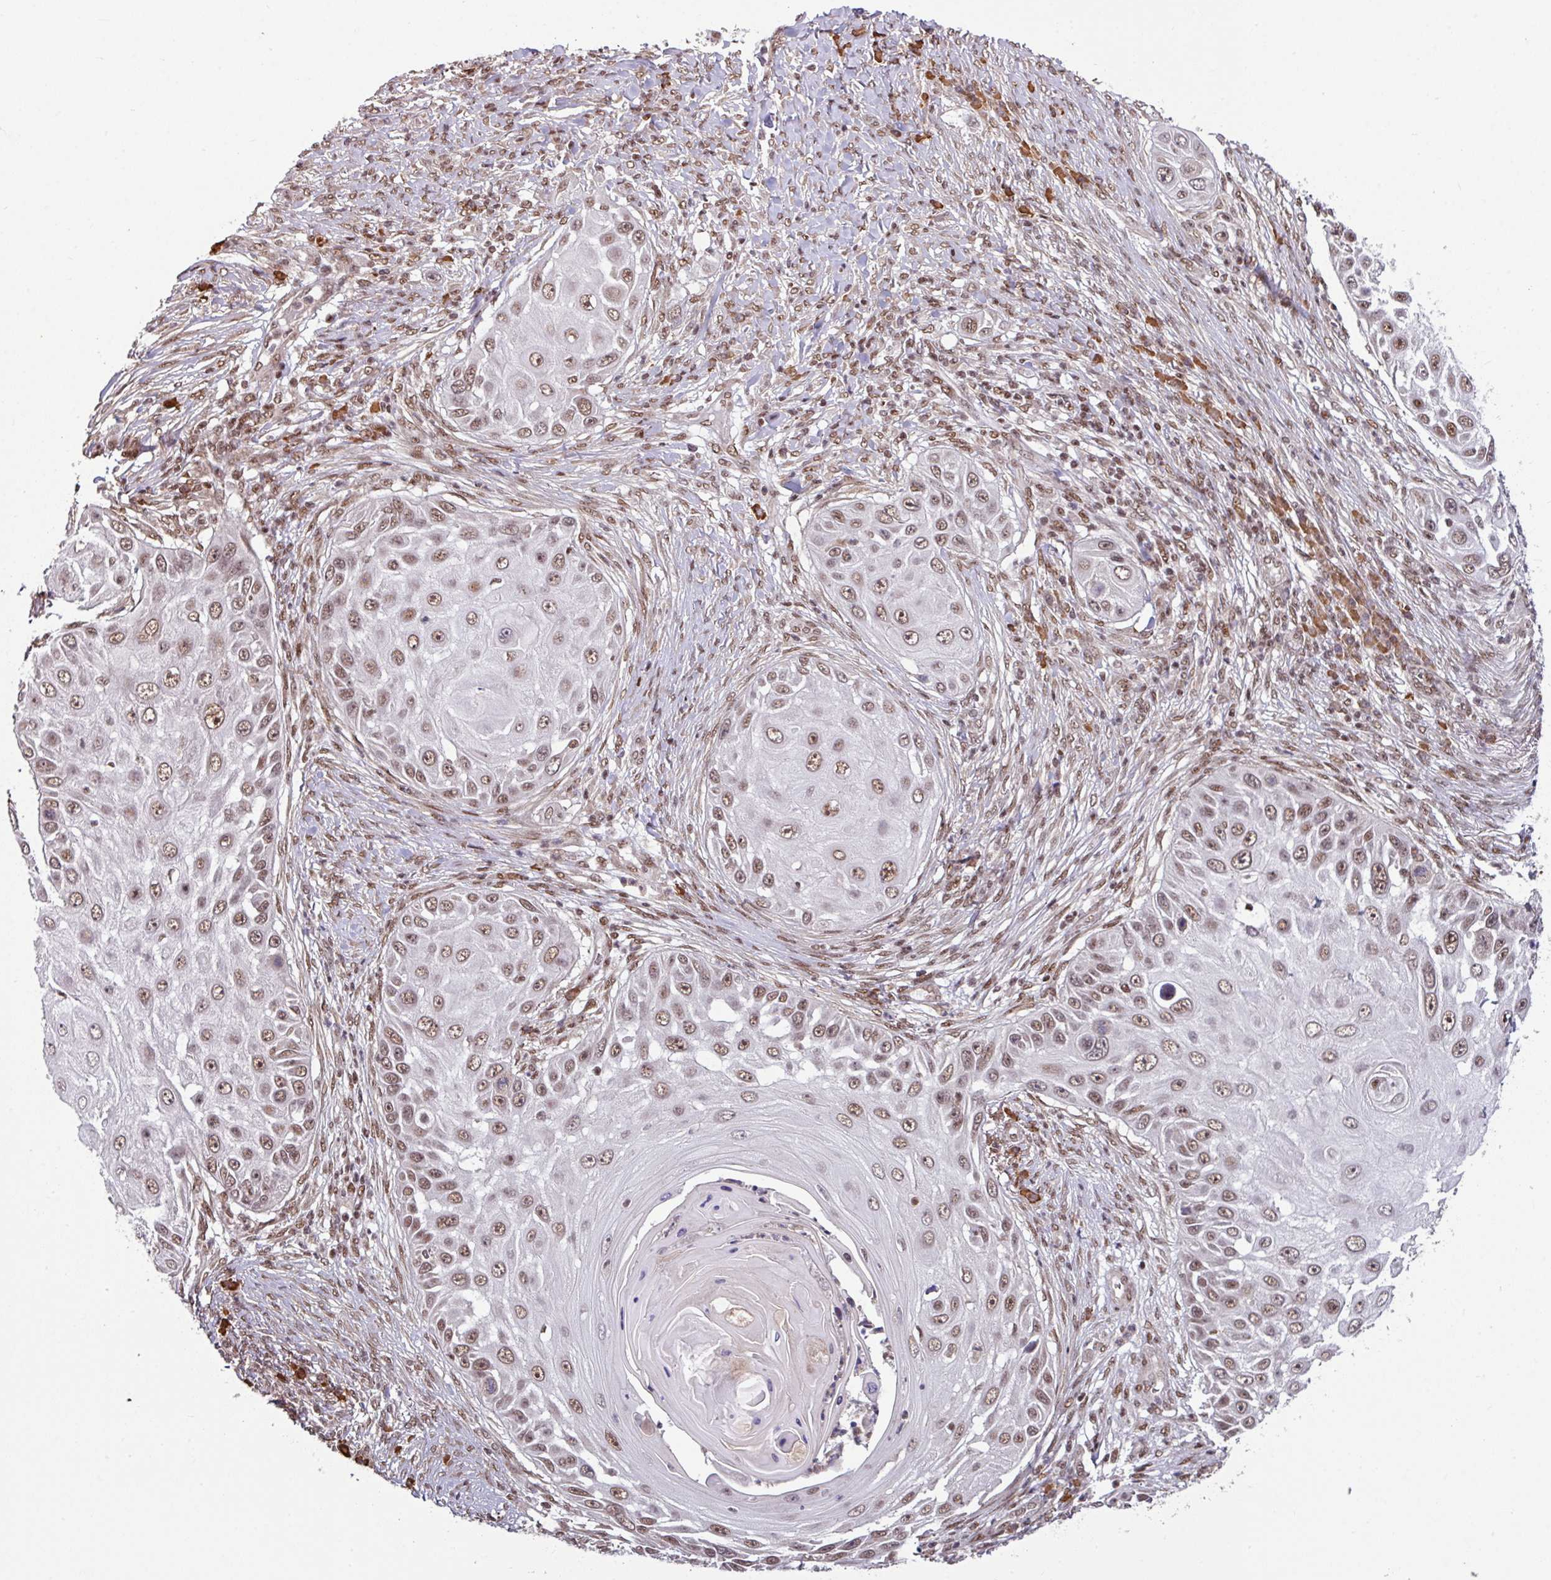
{"staining": {"intensity": "moderate", "quantity": ">75%", "location": "nuclear"}, "tissue": "skin cancer", "cell_type": "Tumor cells", "image_type": "cancer", "snomed": [{"axis": "morphology", "description": "Squamous cell carcinoma, NOS"}, {"axis": "topography", "description": "Skin"}], "caption": "Tumor cells reveal medium levels of moderate nuclear staining in about >75% of cells in skin squamous cell carcinoma. (DAB IHC with brightfield microscopy, high magnification).", "gene": "PHF23", "patient": {"sex": "female", "age": 44}}